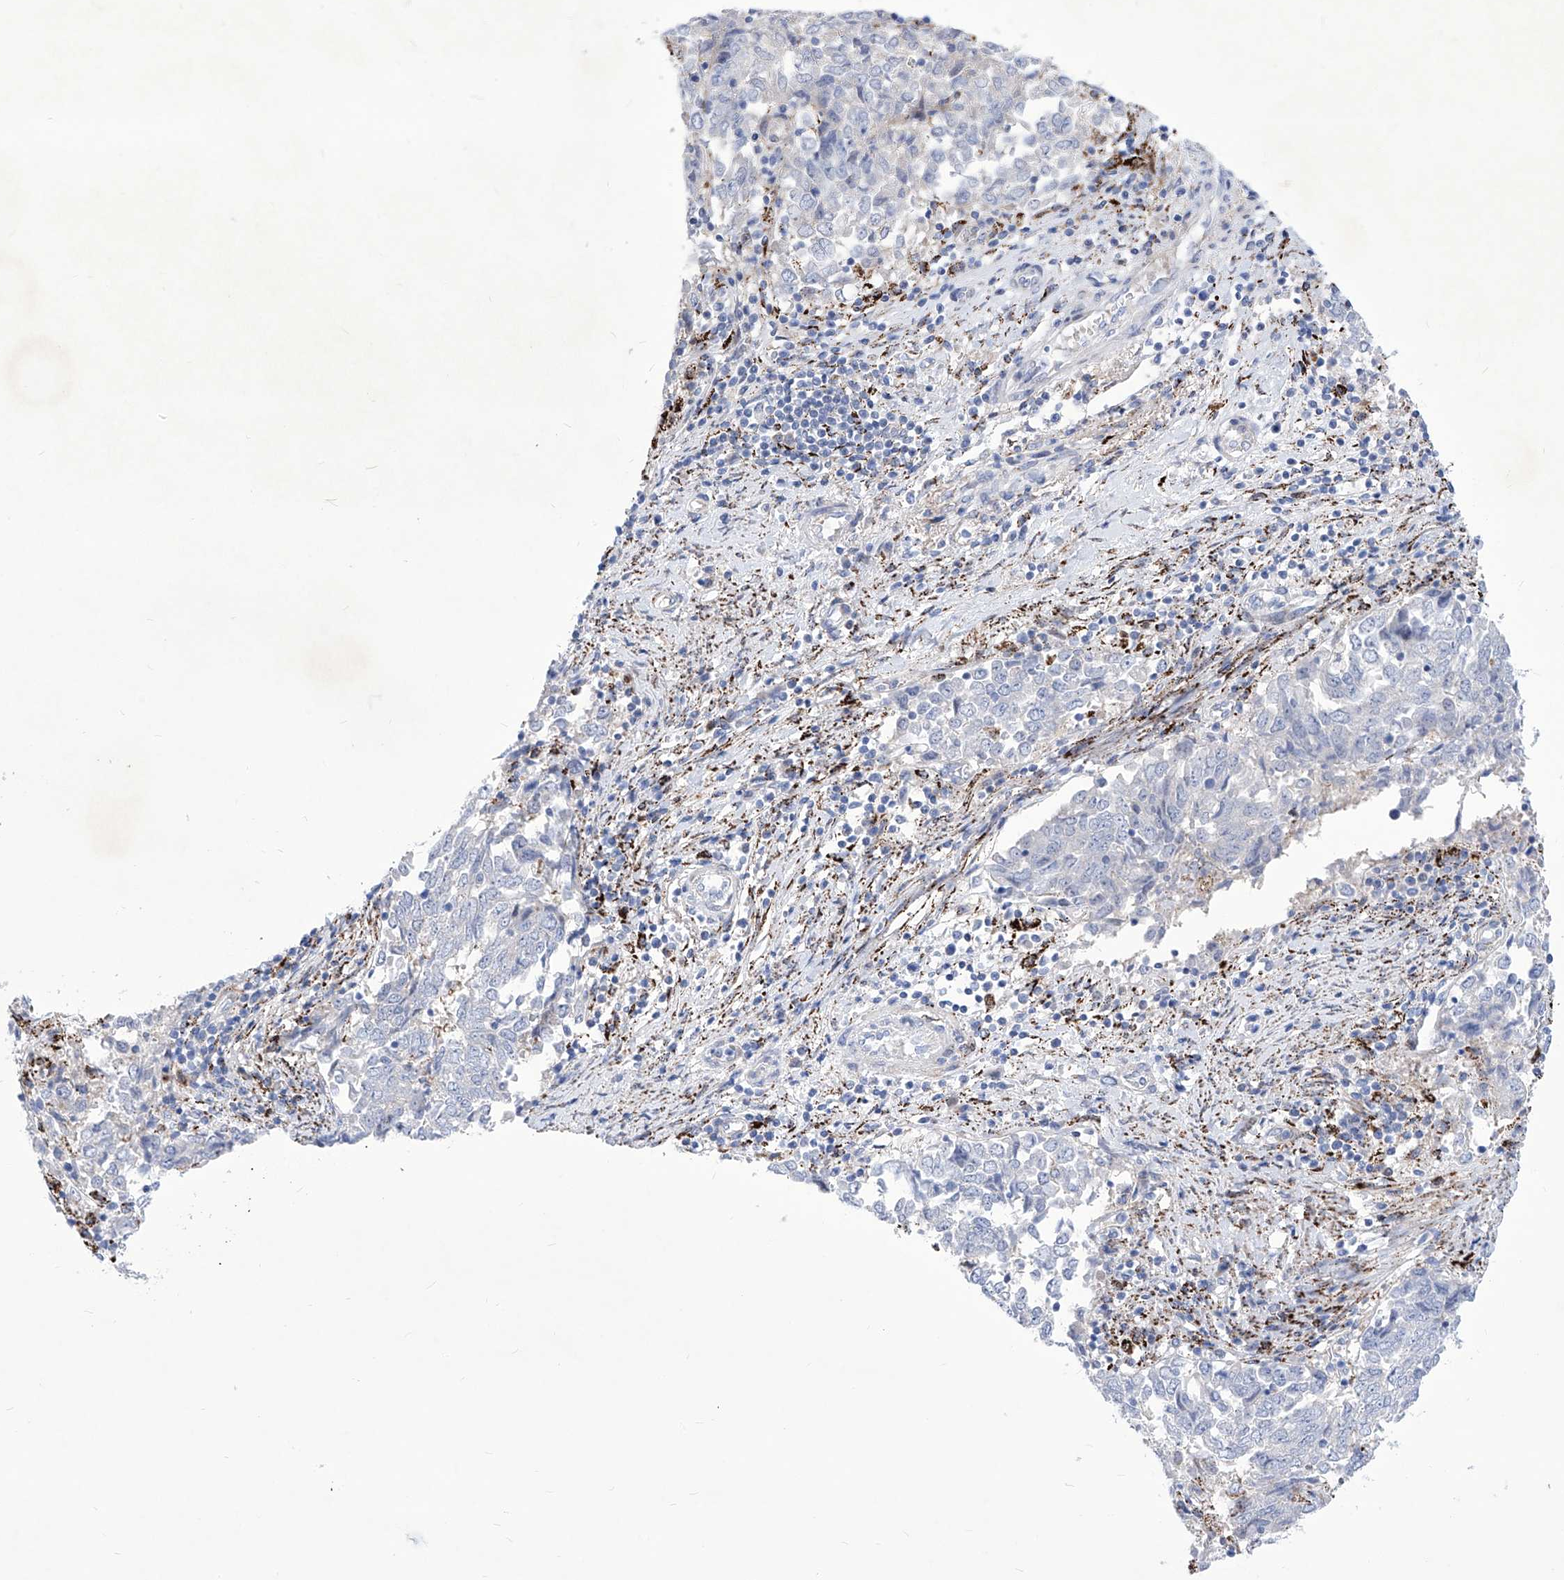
{"staining": {"intensity": "negative", "quantity": "none", "location": "none"}, "tissue": "endometrial cancer", "cell_type": "Tumor cells", "image_type": "cancer", "snomed": [{"axis": "morphology", "description": "Adenocarcinoma, NOS"}, {"axis": "topography", "description": "Endometrium"}], "caption": "Image shows no protein expression in tumor cells of adenocarcinoma (endometrial) tissue.", "gene": "C1orf87", "patient": {"sex": "female", "age": 80}}